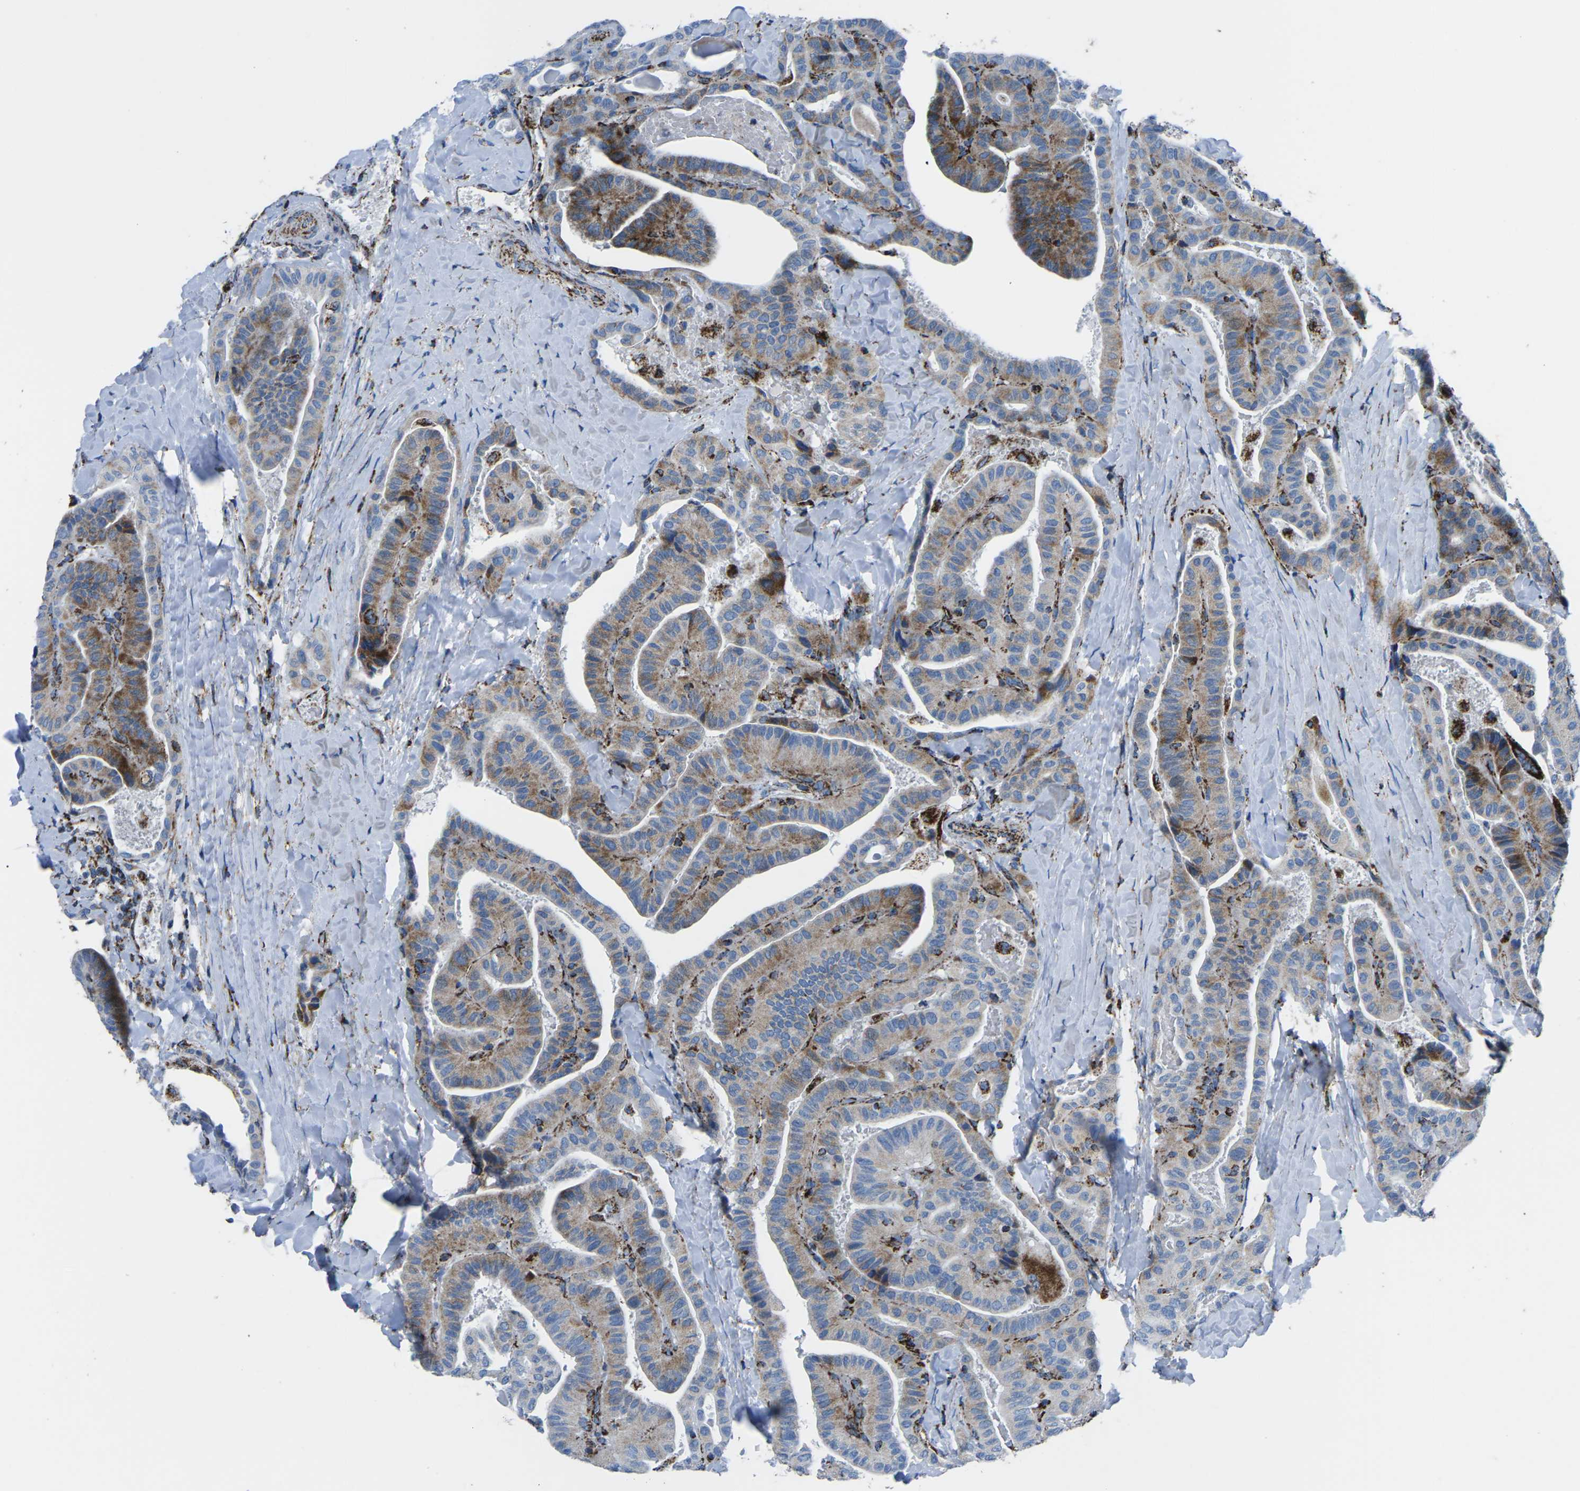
{"staining": {"intensity": "moderate", "quantity": ">75%", "location": "cytoplasmic/membranous"}, "tissue": "thyroid cancer", "cell_type": "Tumor cells", "image_type": "cancer", "snomed": [{"axis": "morphology", "description": "Papillary adenocarcinoma, NOS"}, {"axis": "topography", "description": "Thyroid gland"}], "caption": "Immunohistochemistry of thyroid cancer (papillary adenocarcinoma) demonstrates medium levels of moderate cytoplasmic/membranous expression in about >75% of tumor cells.", "gene": "MT-CO2", "patient": {"sex": "male", "age": 77}}